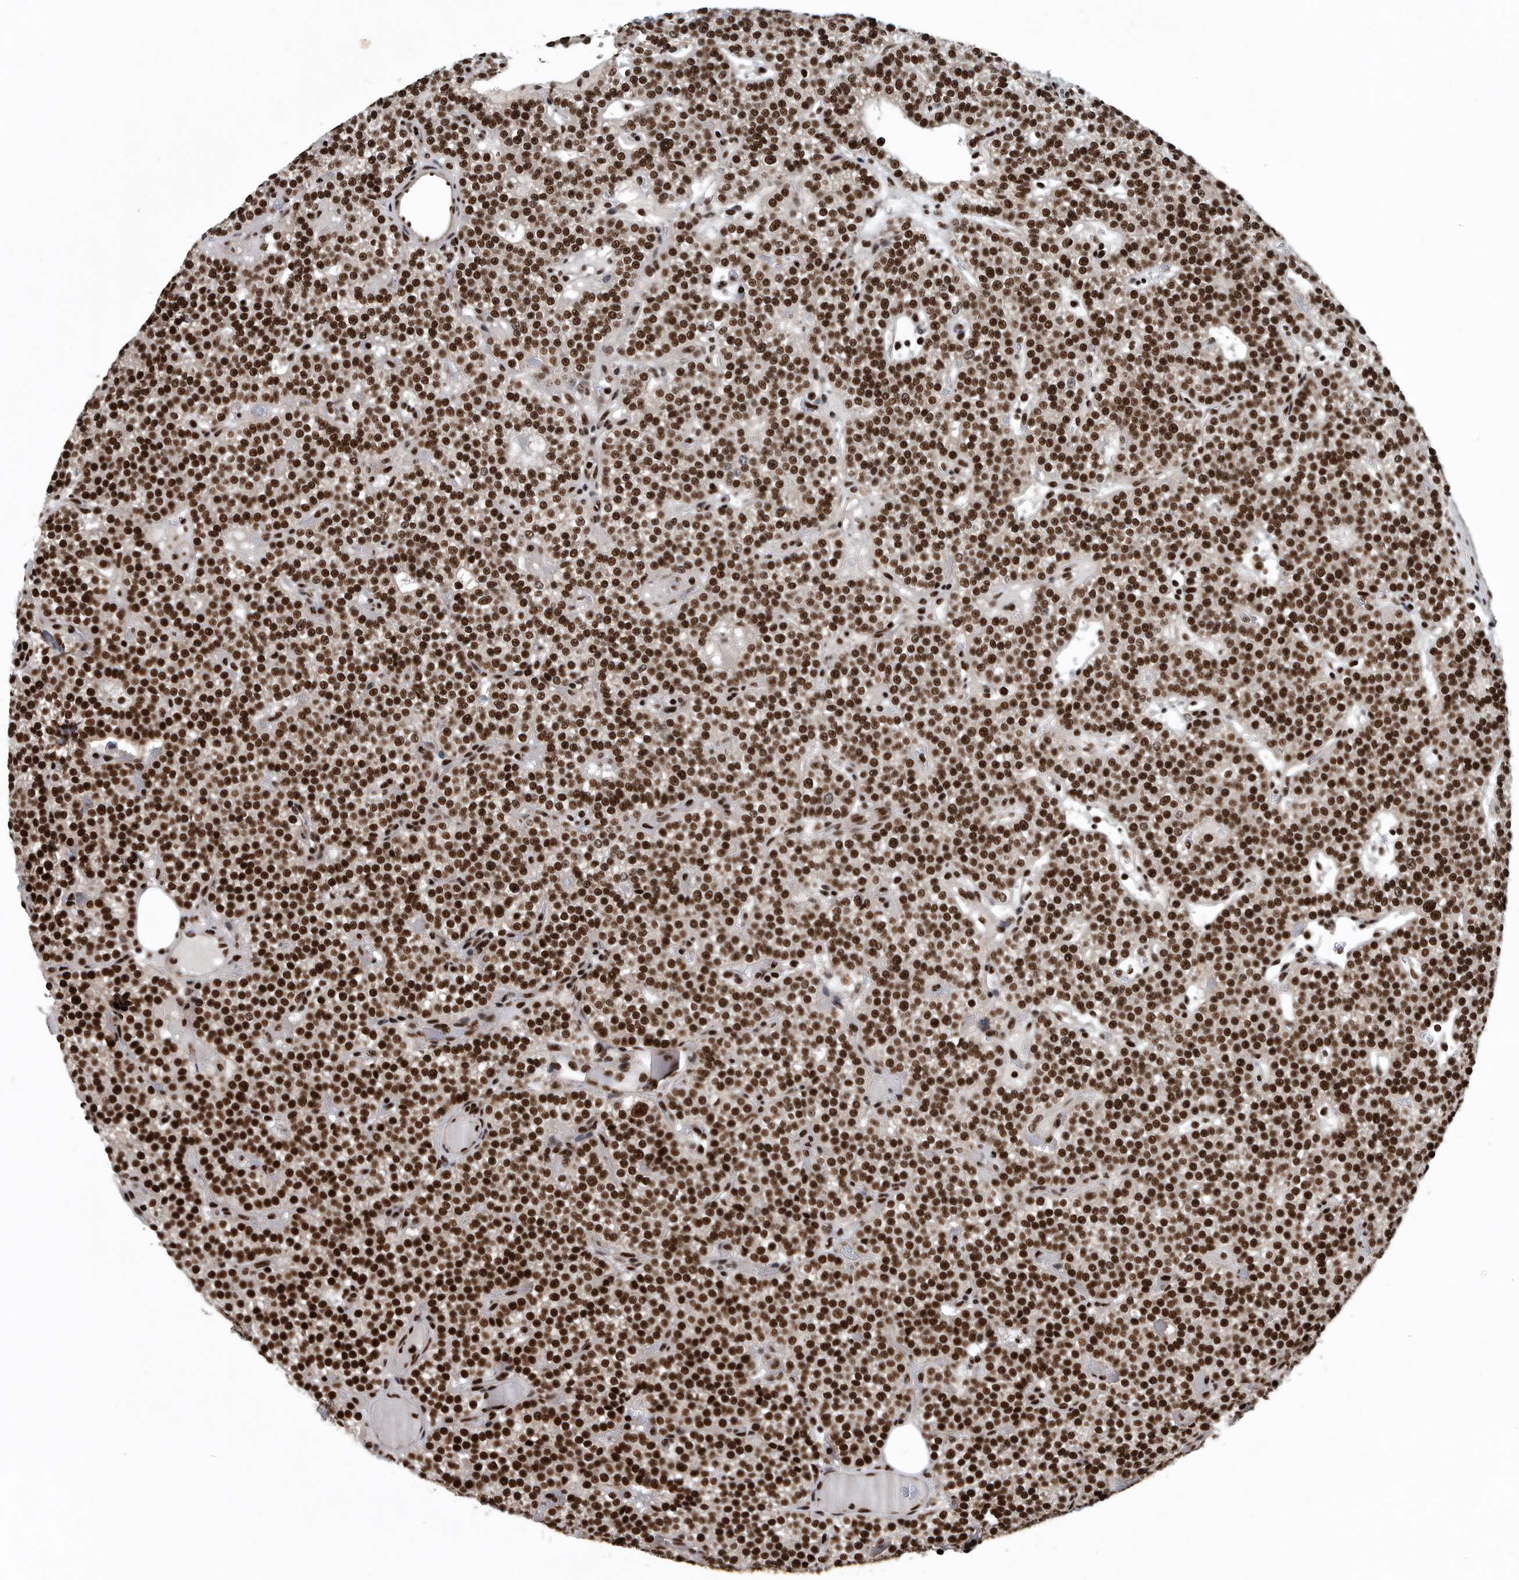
{"staining": {"intensity": "strong", "quantity": ">75%", "location": "nuclear"}, "tissue": "parathyroid gland", "cell_type": "Glandular cells", "image_type": "normal", "snomed": [{"axis": "morphology", "description": "Normal tissue, NOS"}, {"axis": "topography", "description": "Parathyroid gland"}], "caption": "A histopathology image of parathyroid gland stained for a protein shows strong nuclear brown staining in glandular cells.", "gene": "SENP7", "patient": {"sex": "male", "age": 83}}